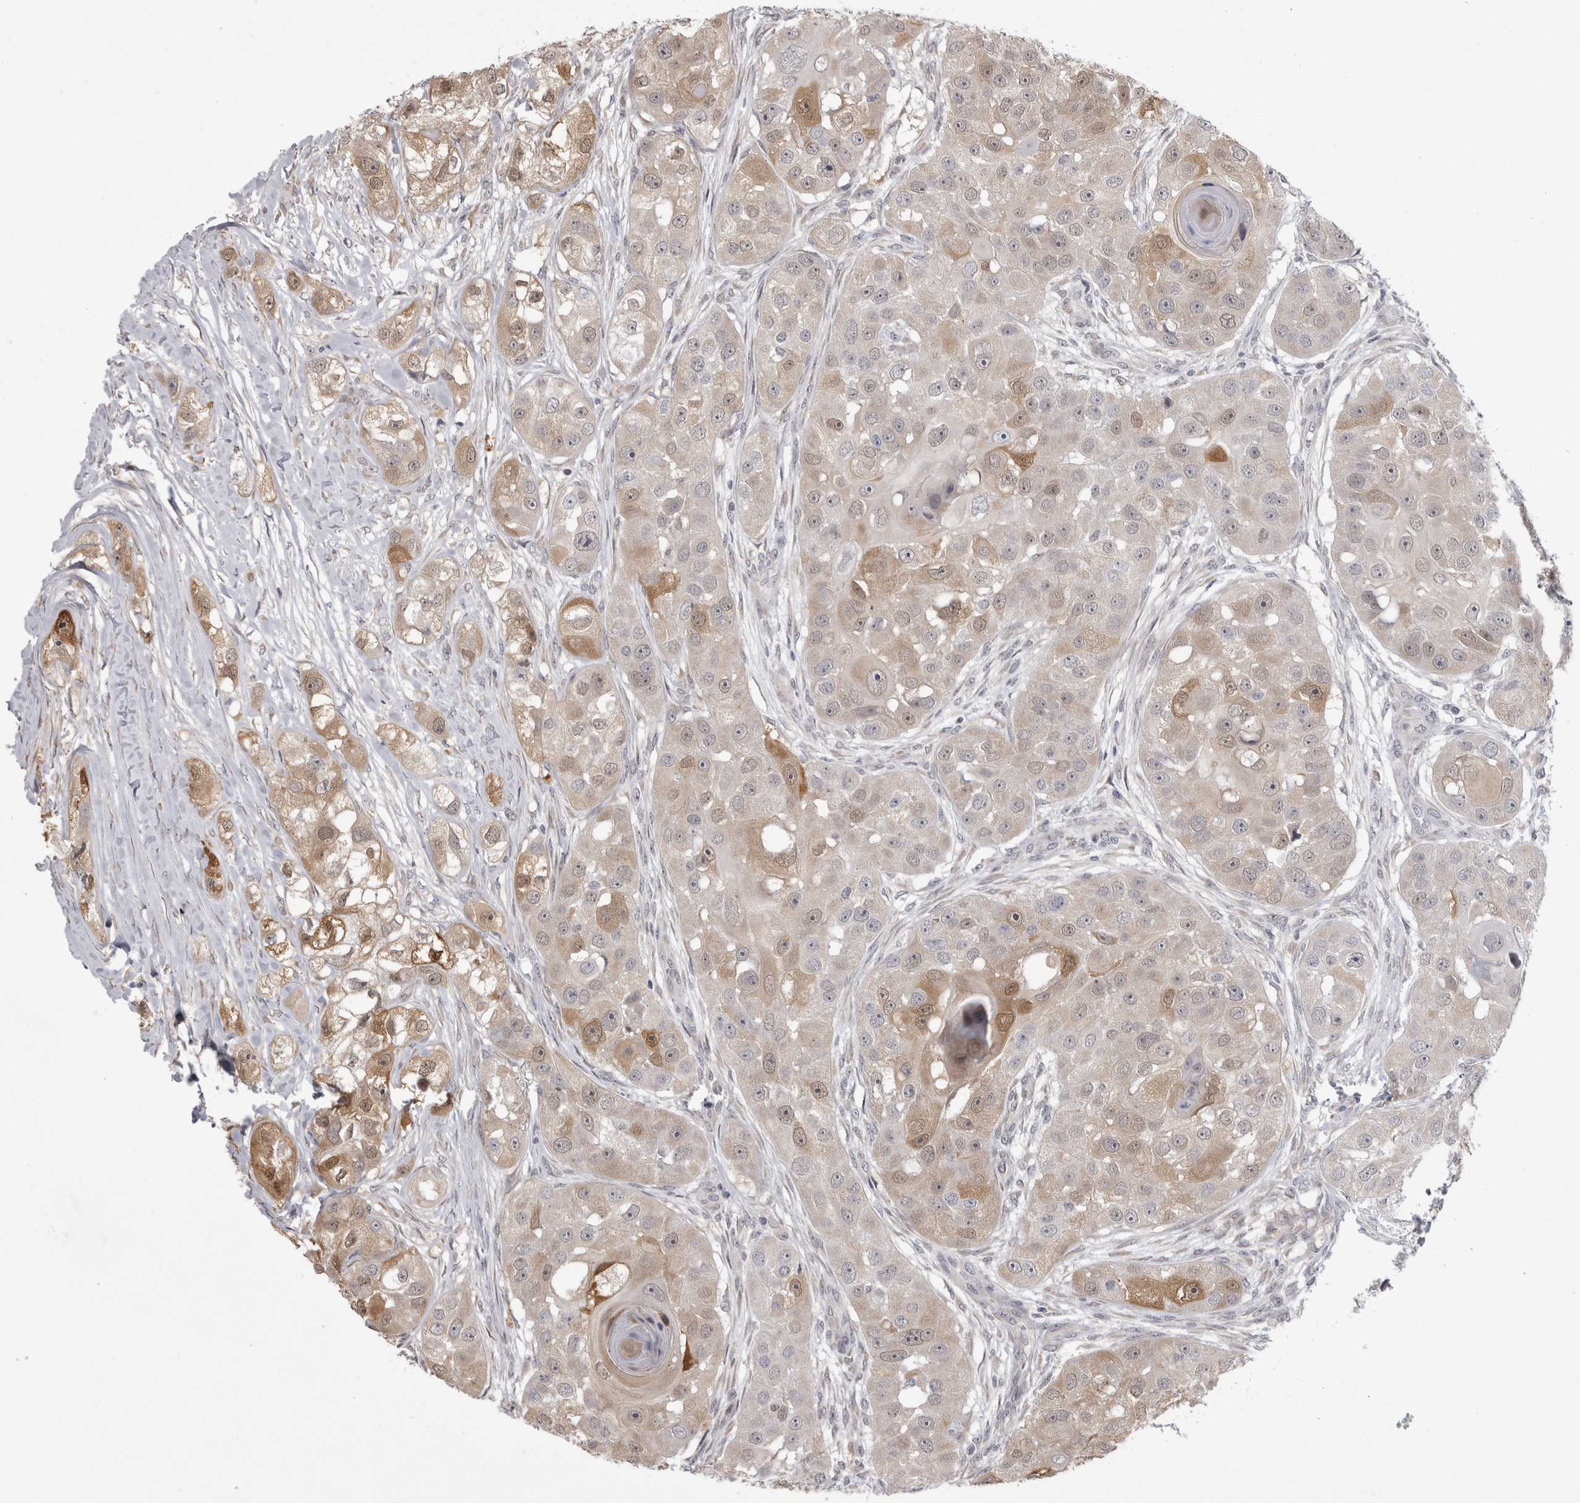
{"staining": {"intensity": "moderate", "quantity": "<25%", "location": "cytoplasmic/membranous,nuclear"}, "tissue": "head and neck cancer", "cell_type": "Tumor cells", "image_type": "cancer", "snomed": [{"axis": "morphology", "description": "Normal tissue, NOS"}, {"axis": "morphology", "description": "Squamous cell carcinoma, NOS"}, {"axis": "topography", "description": "Skeletal muscle"}, {"axis": "topography", "description": "Head-Neck"}], "caption": "Immunohistochemical staining of head and neck cancer exhibits low levels of moderate cytoplasmic/membranous and nuclear protein positivity in approximately <25% of tumor cells.", "gene": "CHIC2", "patient": {"sex": "male", "age": 51}}